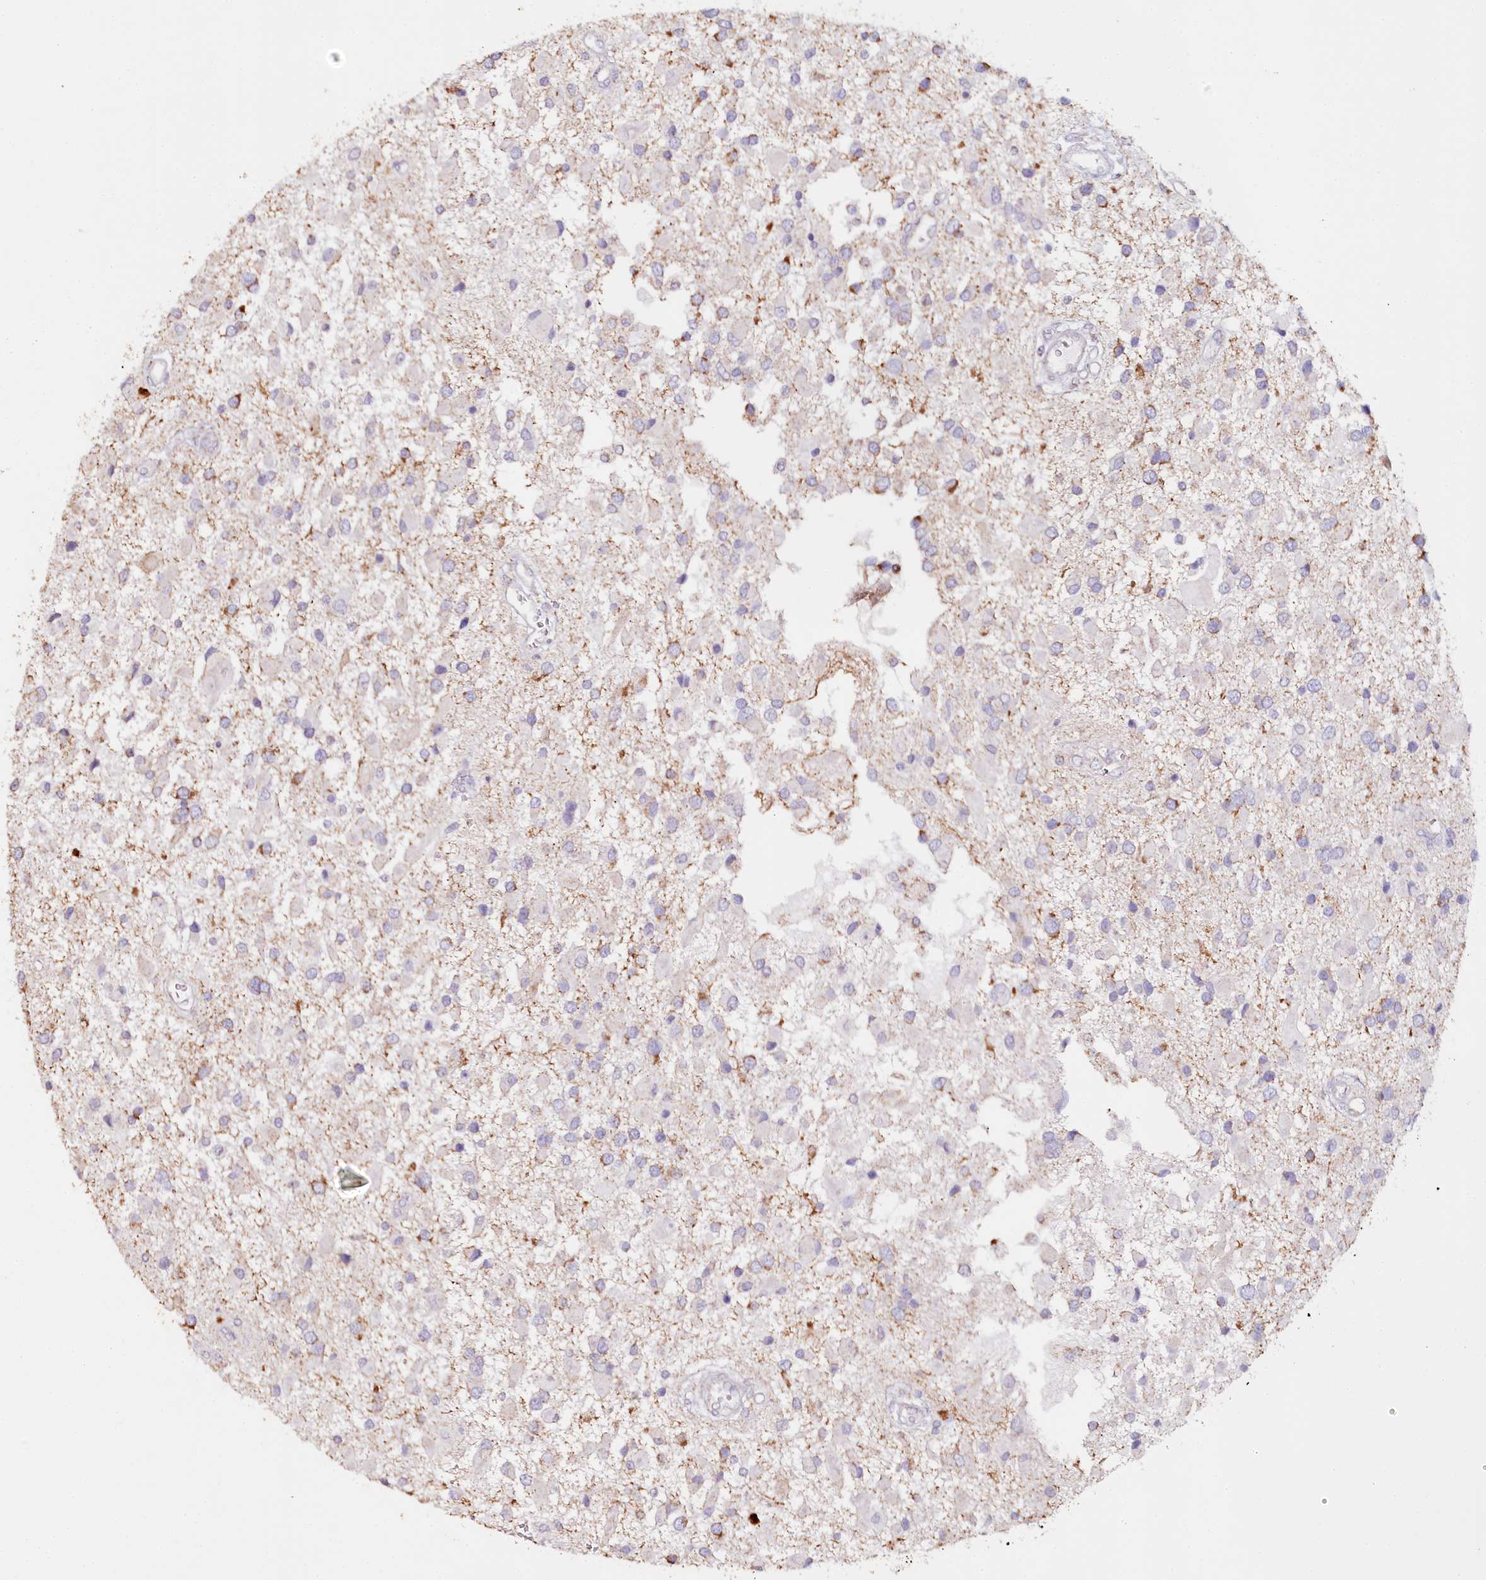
{"staining": {"intensity": "weak", "quantity": "<25%", "location": "cytoplasmic/membranous"}, "tissue": "glioma", "cell_type": "Tumor cells", "image_type": "cancer", "snomed": [{"axis": "morphology", "description": "Glioma, malignant, High grade"}, {"axis": "topography", "description": "Brain"}], "caption": "Tumor cells show no significant protein expression in malignant glioma (high-grade). (DAB (3,3'-diaminobenzidine) immunohistochemistry (IHC) with hematoxylin counter stain).", "gene": "MMP25", "patient": {"sex": "male", "age": 53}}